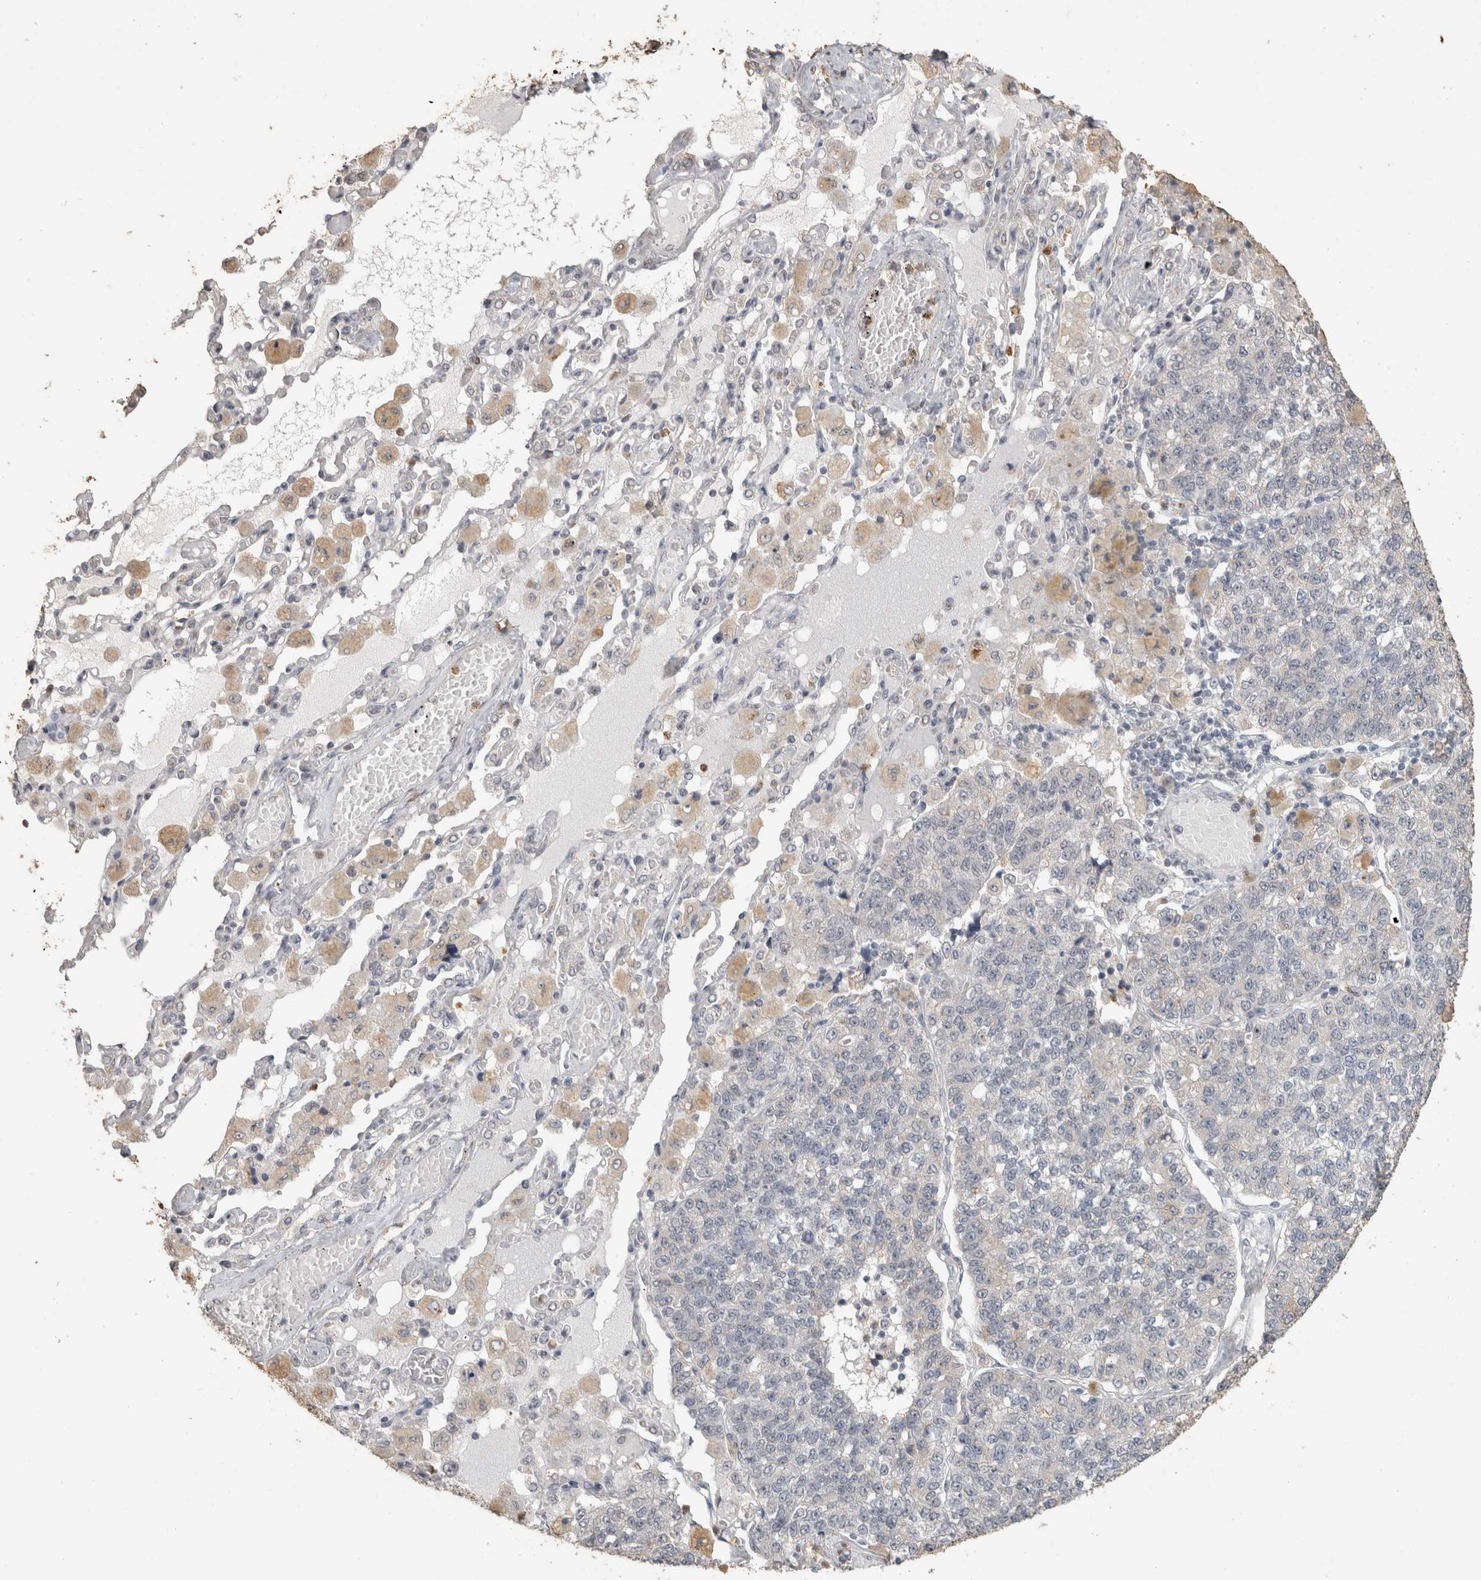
{"staining": {"intensity": "negative", "quantity": "none", "location": "none"}, "tissue": "lung cancer", "cell_type": "Tumor cells", "image_type": "cancer", "snomed": [{"axis": "morphology", "description": "Adenocarcinoma, NOS"}, {"axis": "topography", "description": "Lung"}], "caption": "This is an immunohistochemistry histopathology image of human lung adenocarcinoma. There is no positivity in tumor cells.", "gene": "REPS2", "patient": {"sex": "male", "age": 49}}